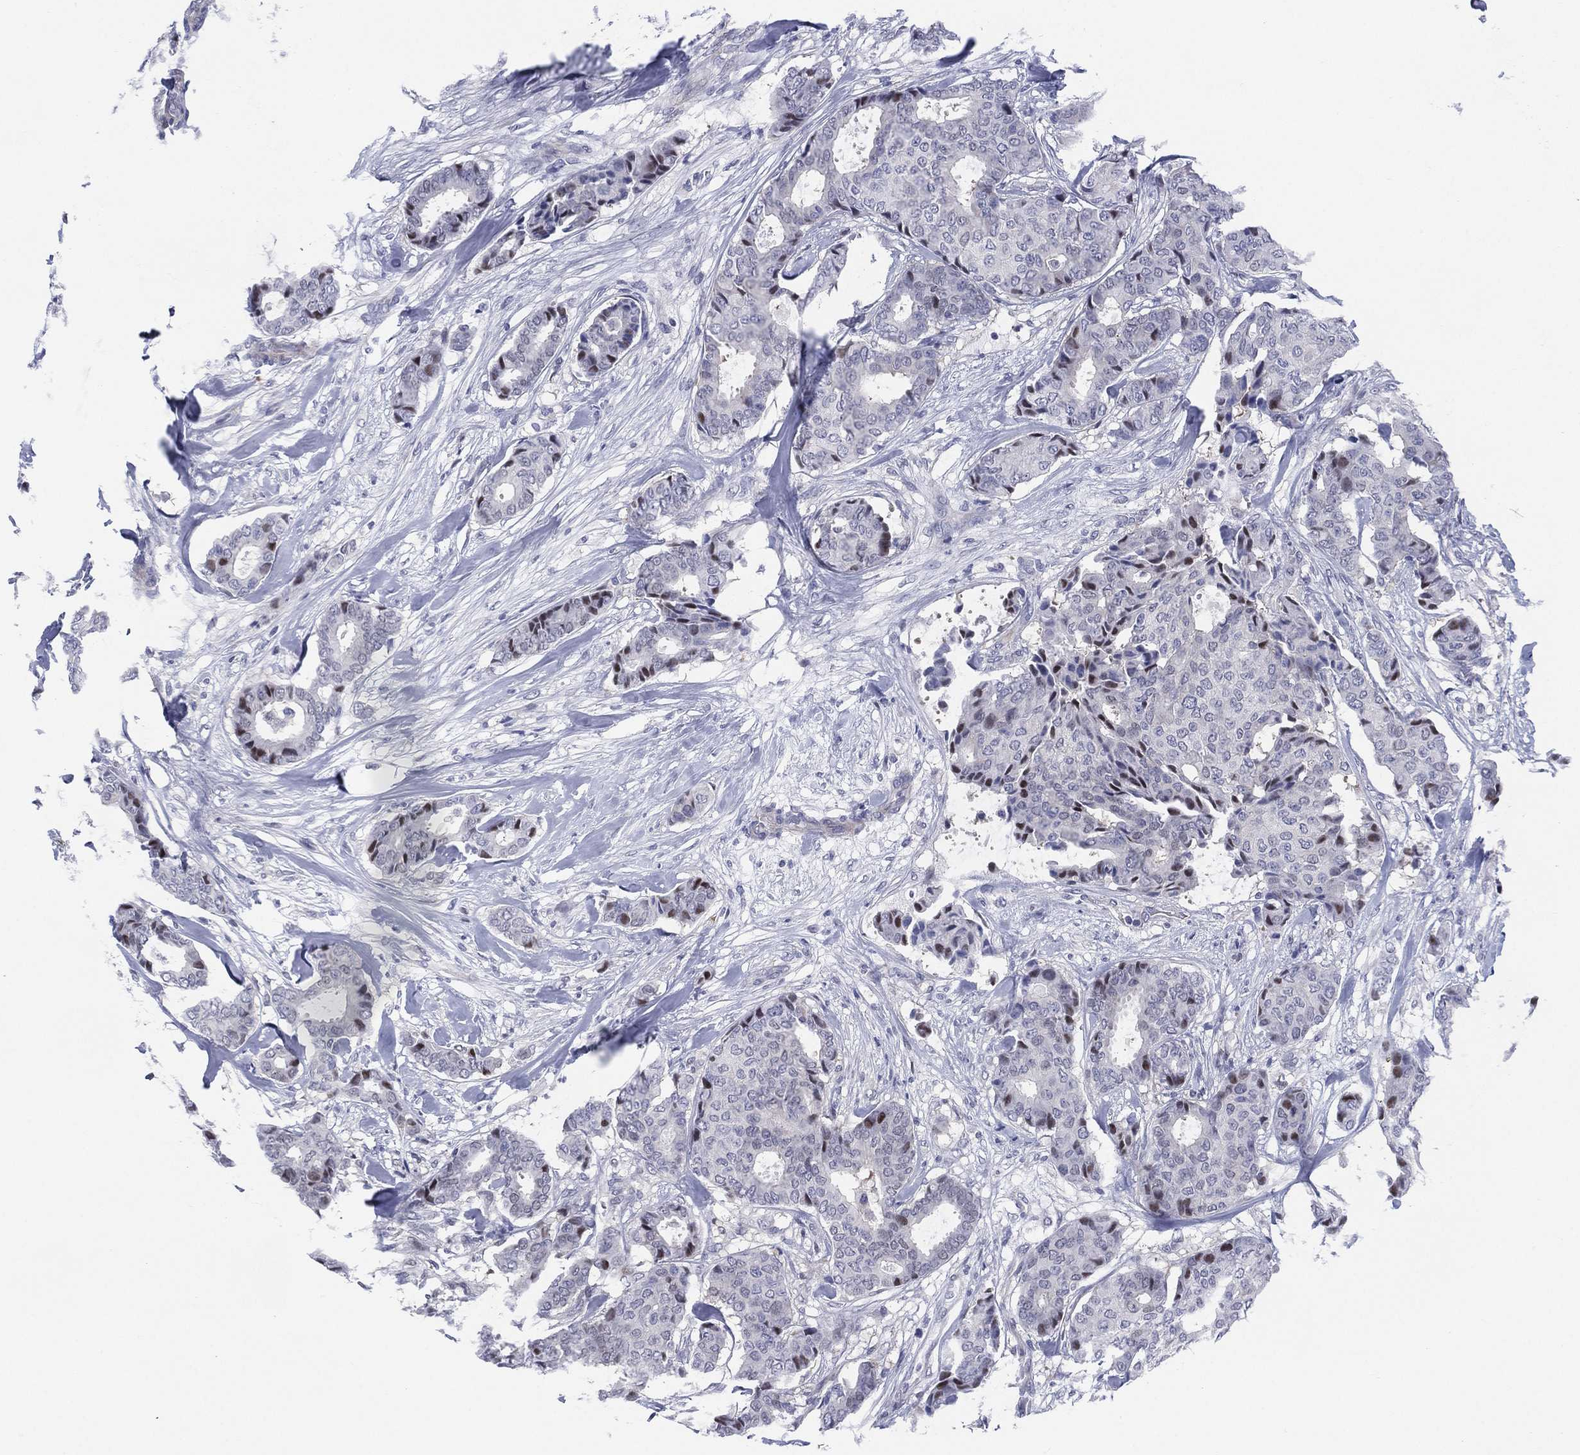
{"staining": {"intensity": "moderate", "quantity": "<25%", "location": "nuclear"}, "tissue": "breast cancer", "cell_type": "Tumor cells", "image_type": "cancer", "snomed": [{"axis": "morphology", "description": "Duct carcinoma"}, {"axis": "topography", "description": "Breast"}], "caption": "Moderate nuclear expression is present in about <25% of tumor cells in infiltrating ductal carcinoma (breast).", "gene": "SLC4A4", "patient": {"sex": "female", "age": 75}}